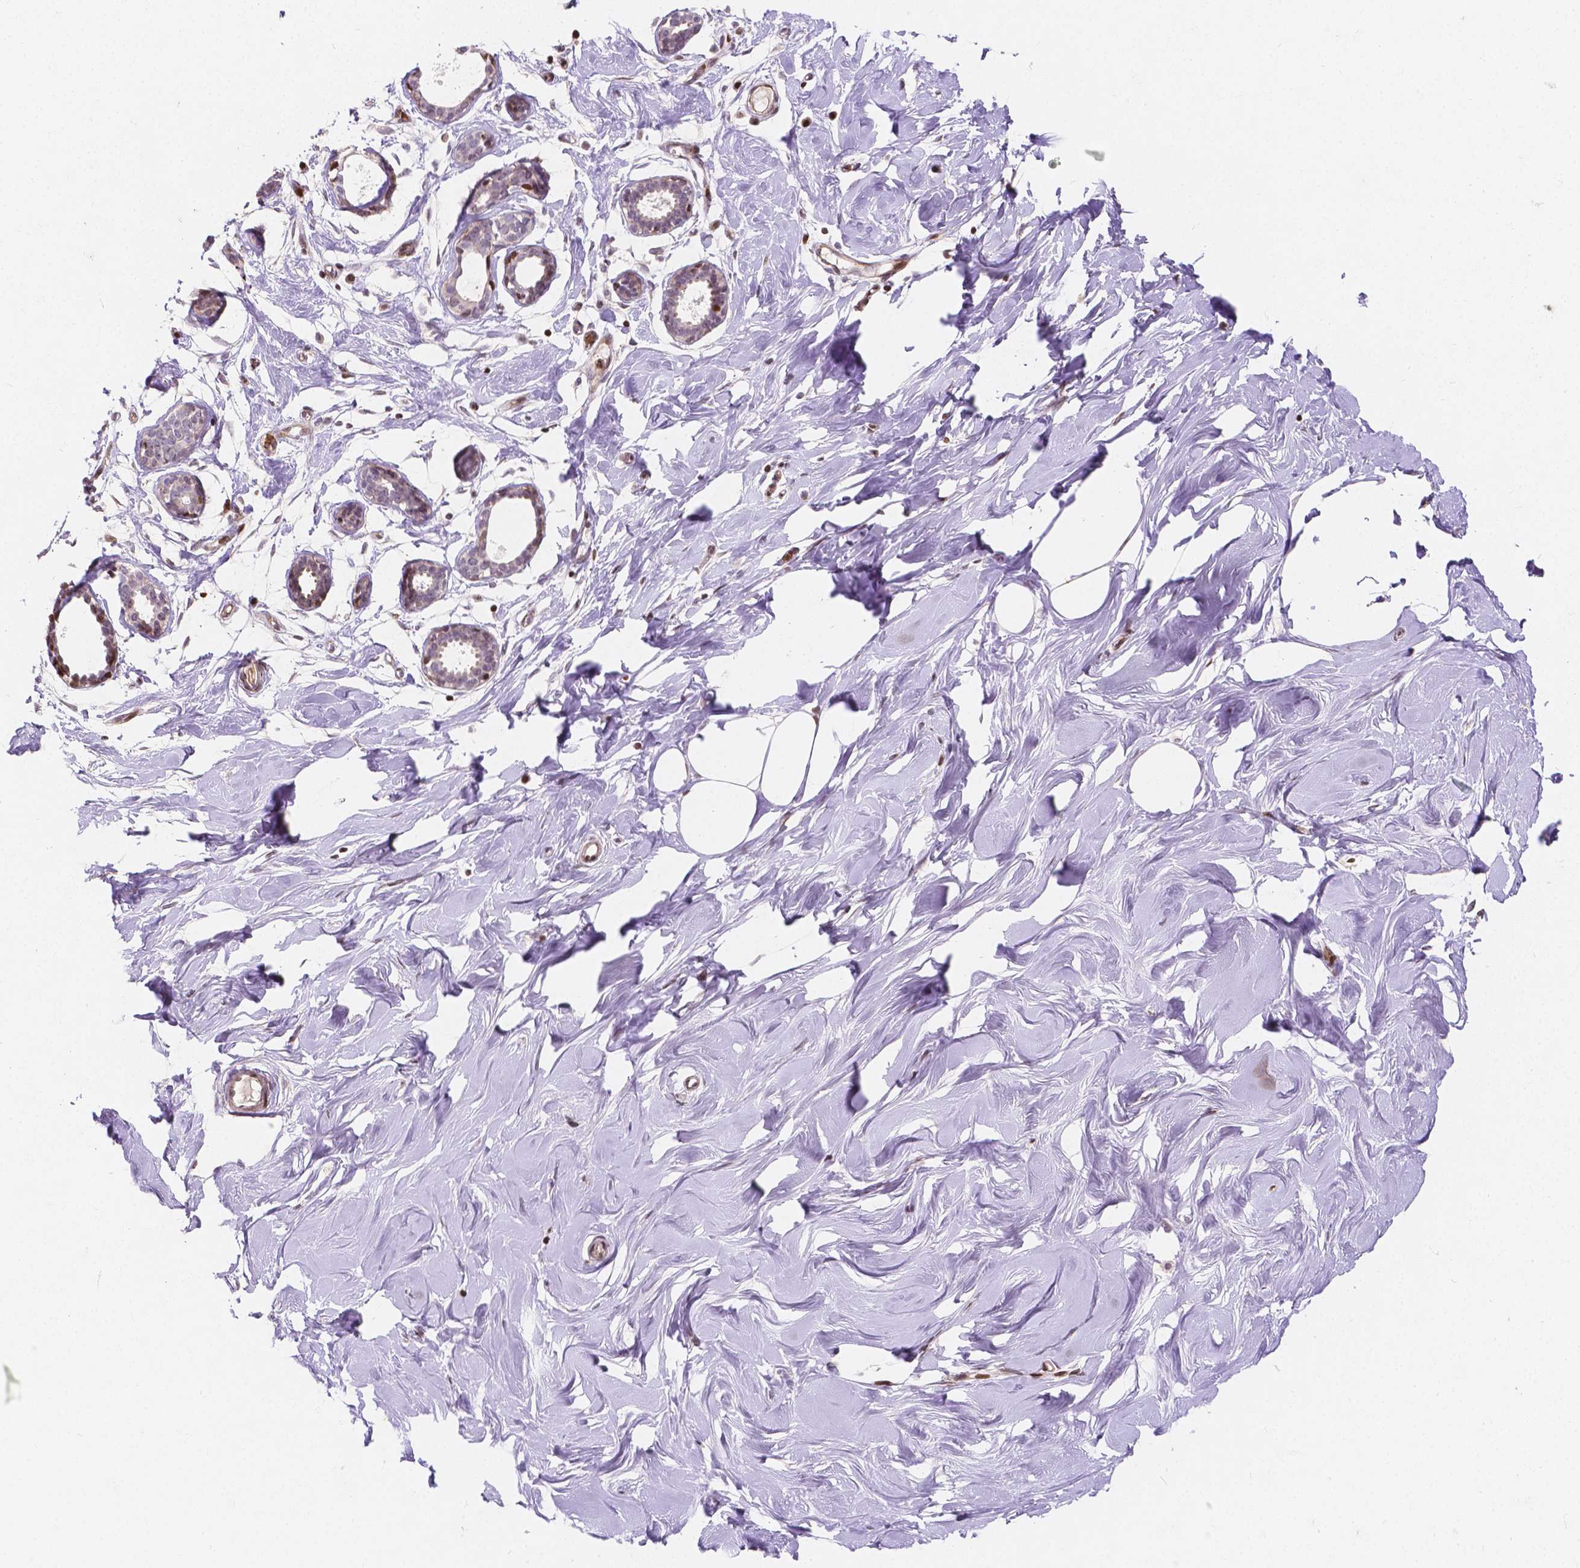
{"staining": {"intensity": "negative", "quantity": "none", "location": "none"}, "tissue": "breast", "cell_type": "Adipocytes", "image_type": "normal", "snomed": [{"axis": "morphology", "description": "Normal tissue, NOS"}, {"axis": "topography", "description": "Breast"}], "caption": "Immunohistochemistry (IHC) of normal breast exhibits no positivity in adipocytes. Brightfield microscopy of IHC stained with DAB (3,3'-diaminobenzidine) (brown) and hematoxylin (blue), captured at high magnification.", "gene": "PTPN18", "patient": {"sex": "female", "age": 27}}